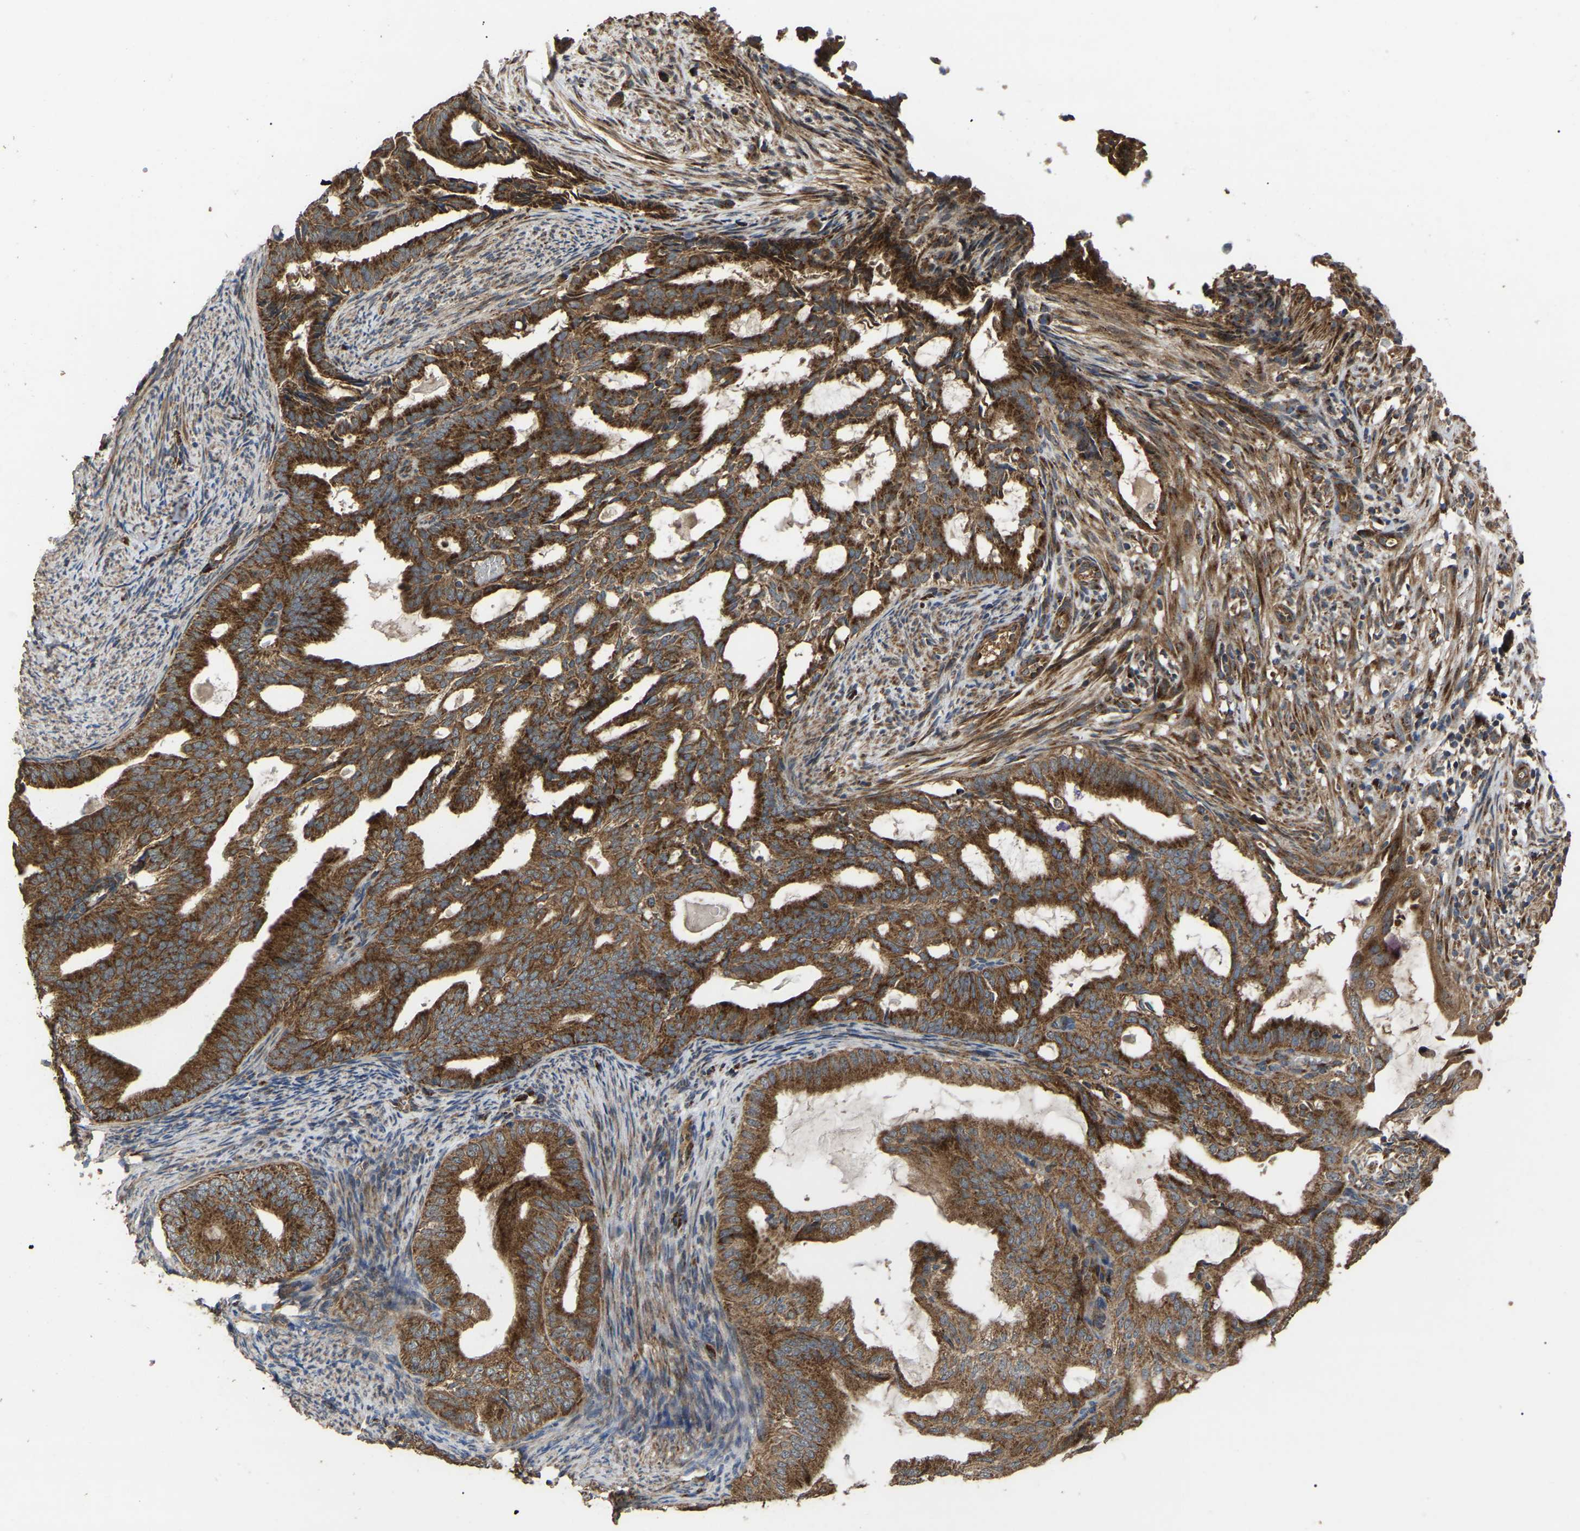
{"staining": {"intensity": "strong", "quantity": "25%-75%", "location": "cytoplasmic/membranous"}, "tissue": "endometrial cancer", "cell_type": "Tumor cells", "image_type": "cancer", "snomed": [{"axis": "morphology", "description": "Adenocarcinoma, NOS"}, {"axis": "topography", "description": "Endometrium"}], "caption": "Immunohistochemical staining of endometrial adenocarcinoma demonstrates high levels of strong cytoplasmic/membranous positivity in approximately 25%-75% of tumor cells.", "gene": "GCC1", "patient": {"sex": "female", "age": 58}}